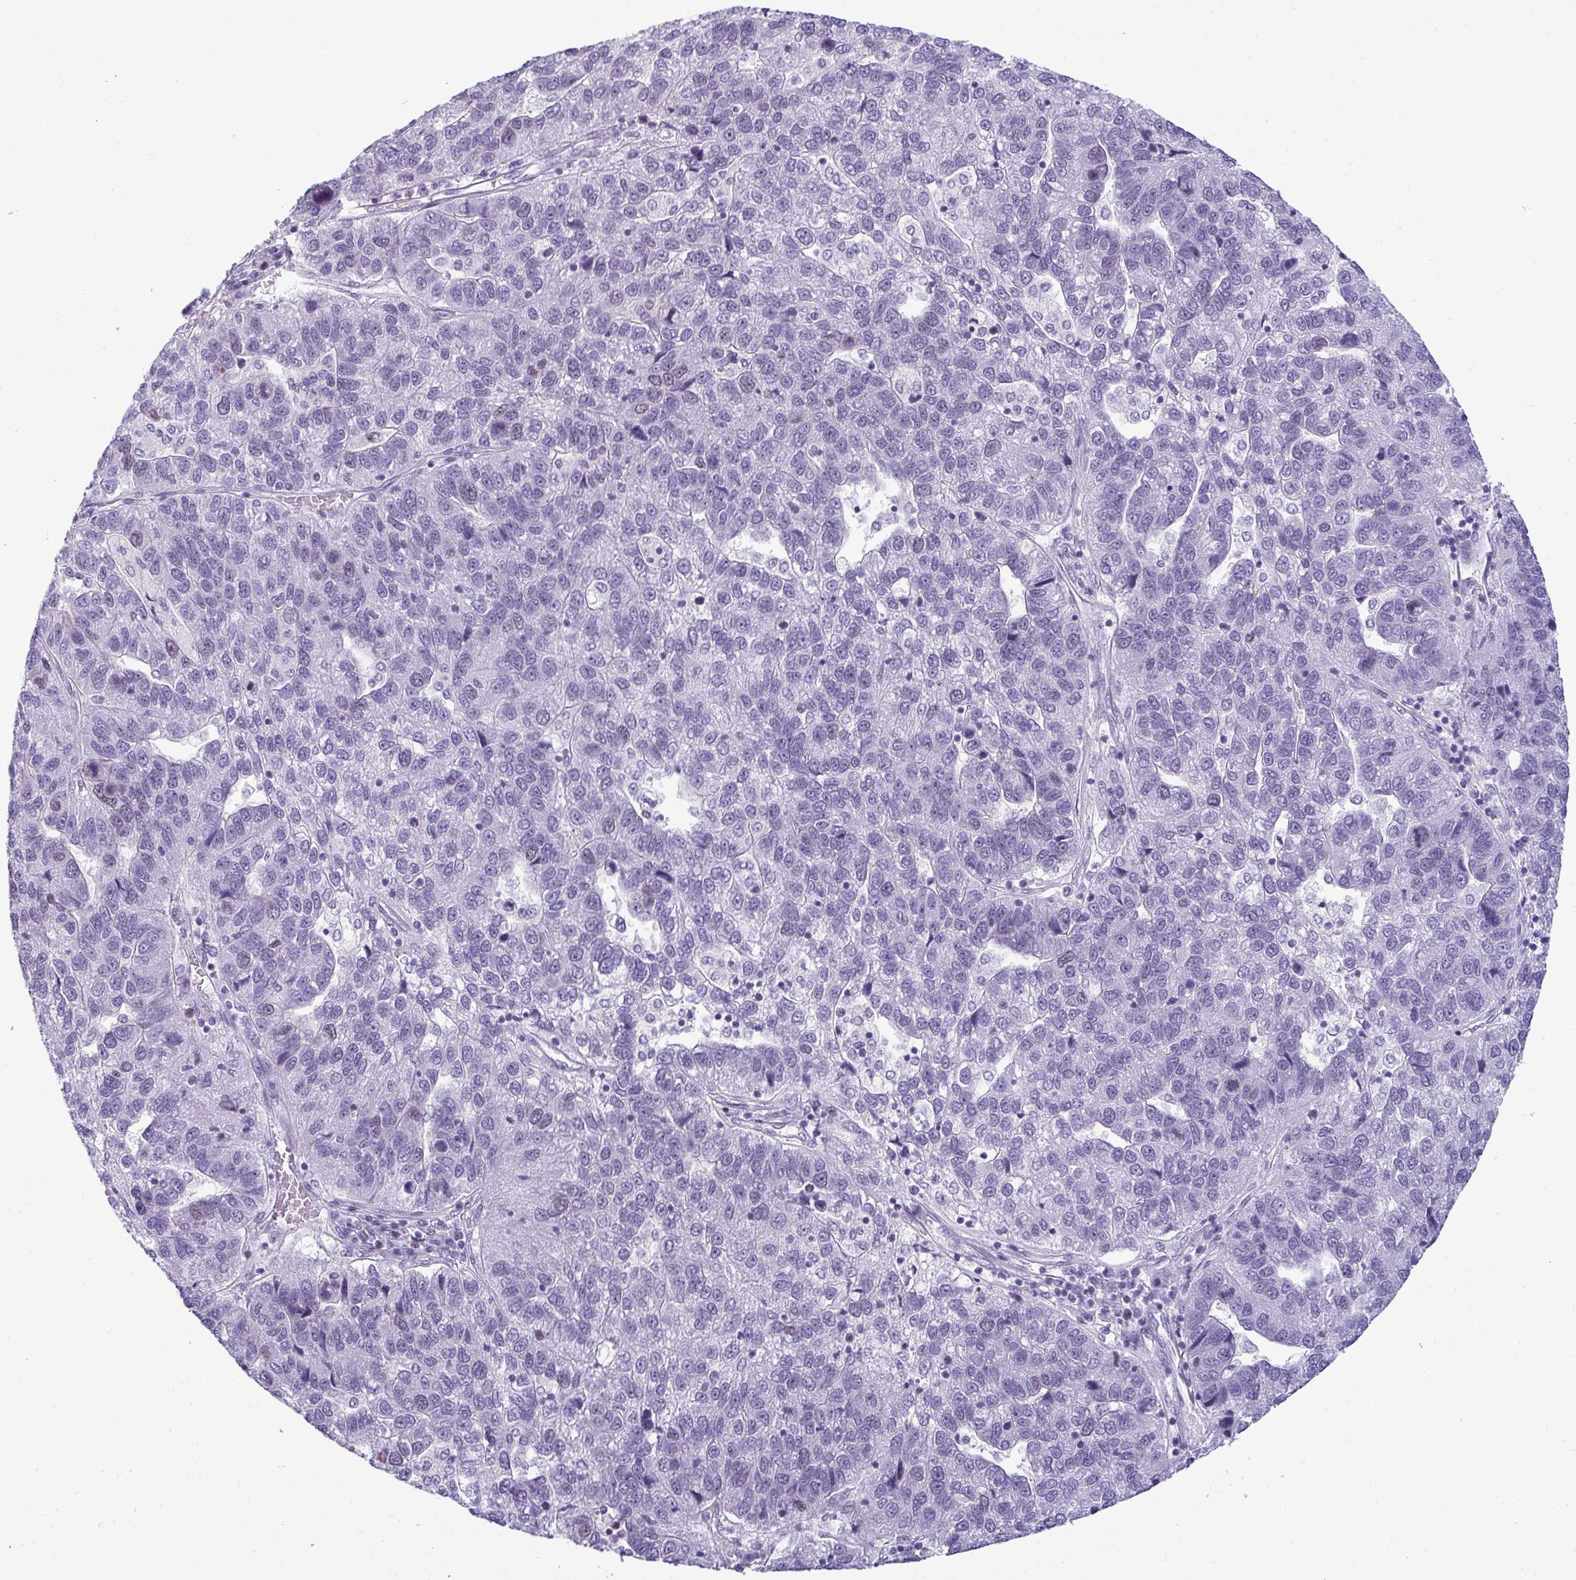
{"staining": {"intensity": "negative", "quantity": "none", "location": "none"}, "tissue": "pancreatic cancer", "cell_type": "Tumor cells", "image_type": "cancer", "snomed": [{"axis": "morphology", "description": "Adenocarcinoma, NOS"}, {"axis": "topography", "description": "Pancreas"}], "caption": "Human pancreatic adenocarcinoma stained for a protein using IHC shows no staining in tumor cells.", "gene": "SUZ12", "patient": {"sex": "female", "age": 61}}